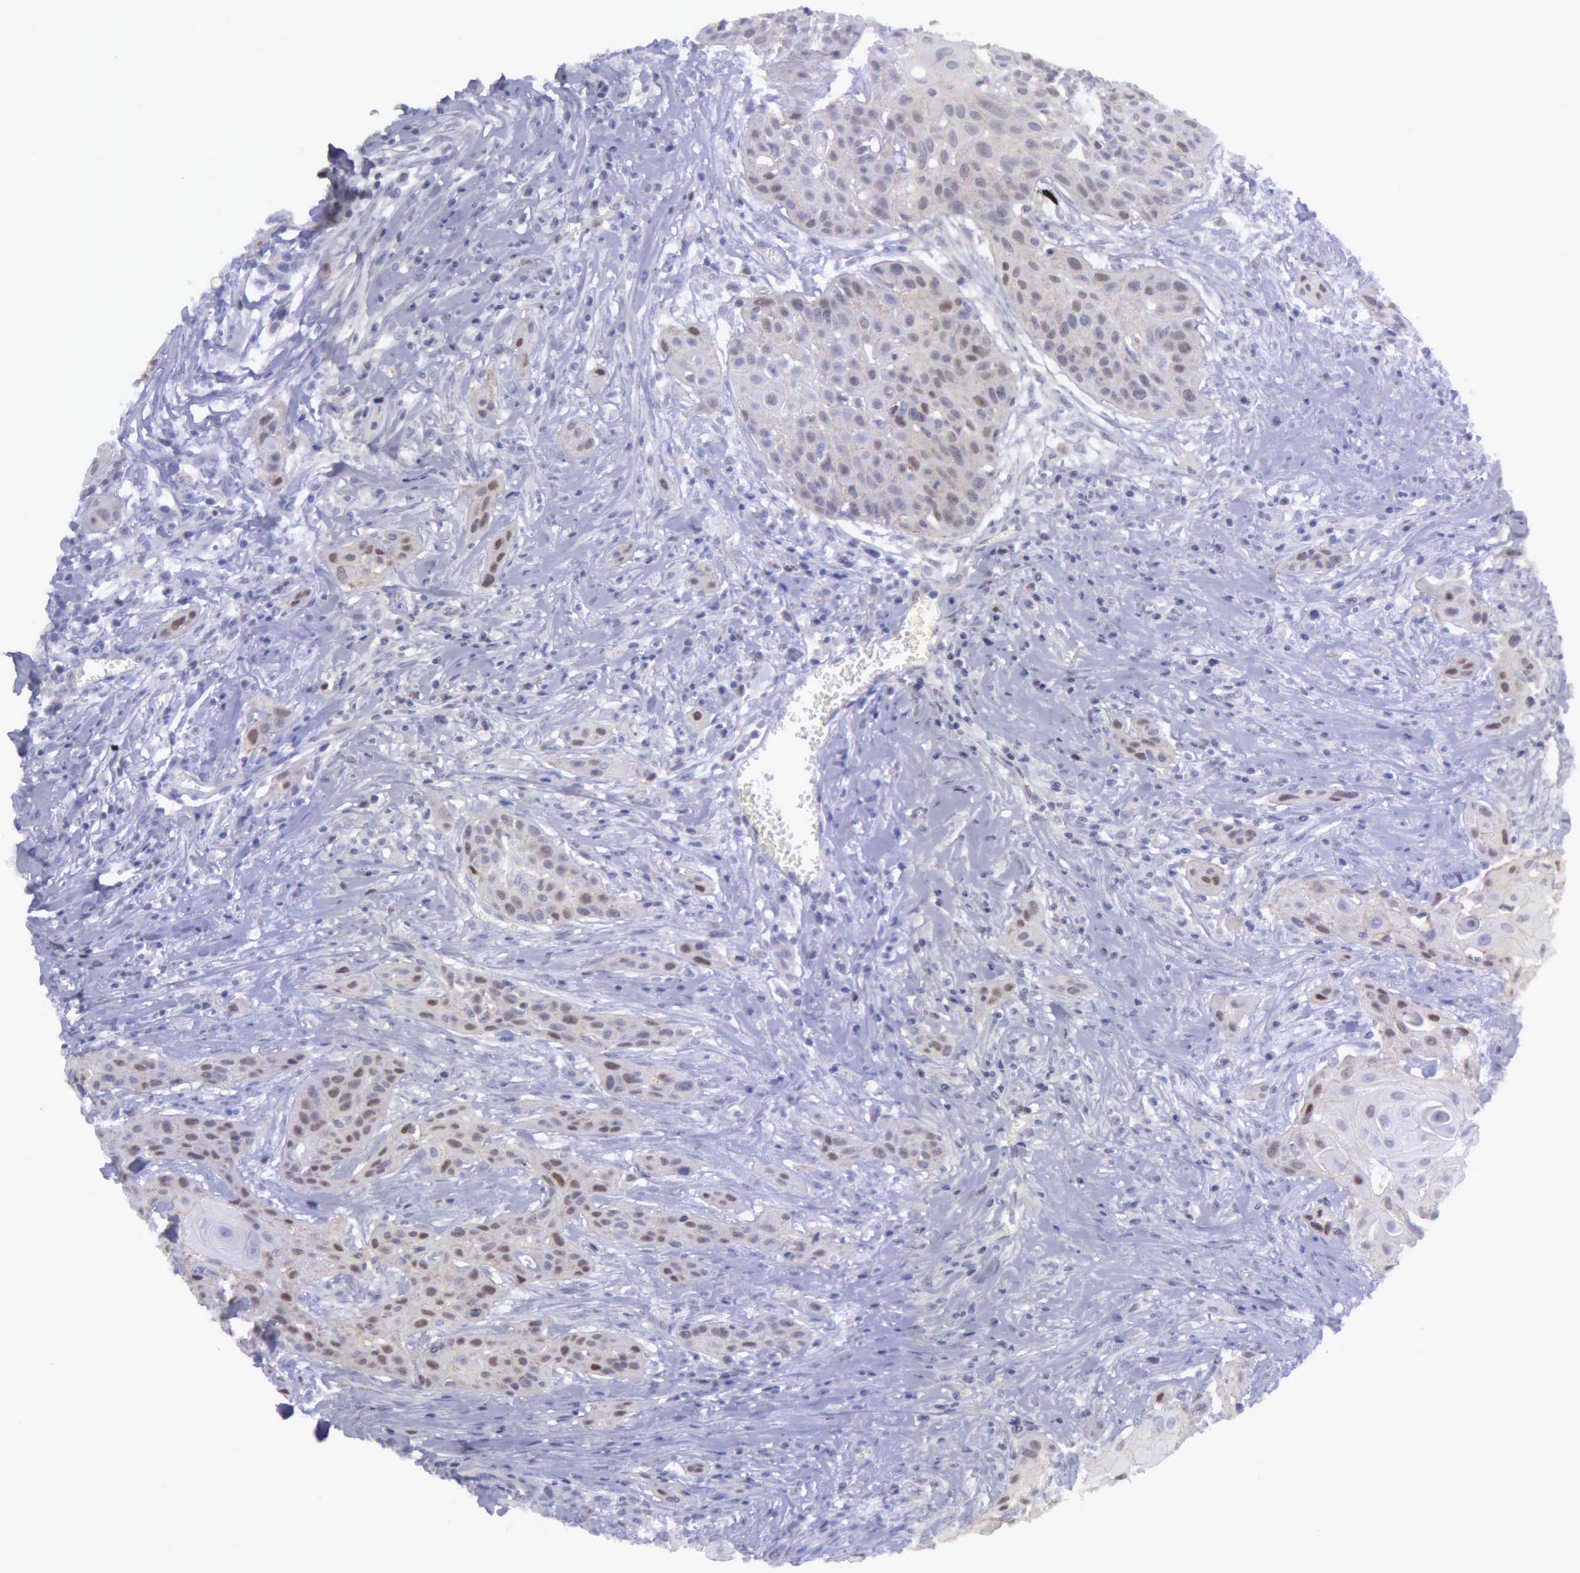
{"staining": {"intensity": "weak", "quantity": "<25%", "location": "nuclear"}, "tissue": "head and neck cancer", "cell_type": "Tumor cells", "image_type": "cancer", "snomed": [{"axis": "morphology", "description": "Squamous cell carcinoma, NOS"}, {"axis": "morphology", "description": "Squamous cell carcinoma, metastatic, NOS"}, {"axis": "topography", "description": "Lymph node"}, {"axis": "topography", "description": "Salivary gland"}, {"axis": "topography", "description": "Head-Neck"}], "caption": "DAB immunohistochemical staining of head and neck cancer (squamous cell carcinoma) exhibits no significant staining in tumor cells.", "gene": "MICAL3", "patient": {"sex": "female", "age": 74}}